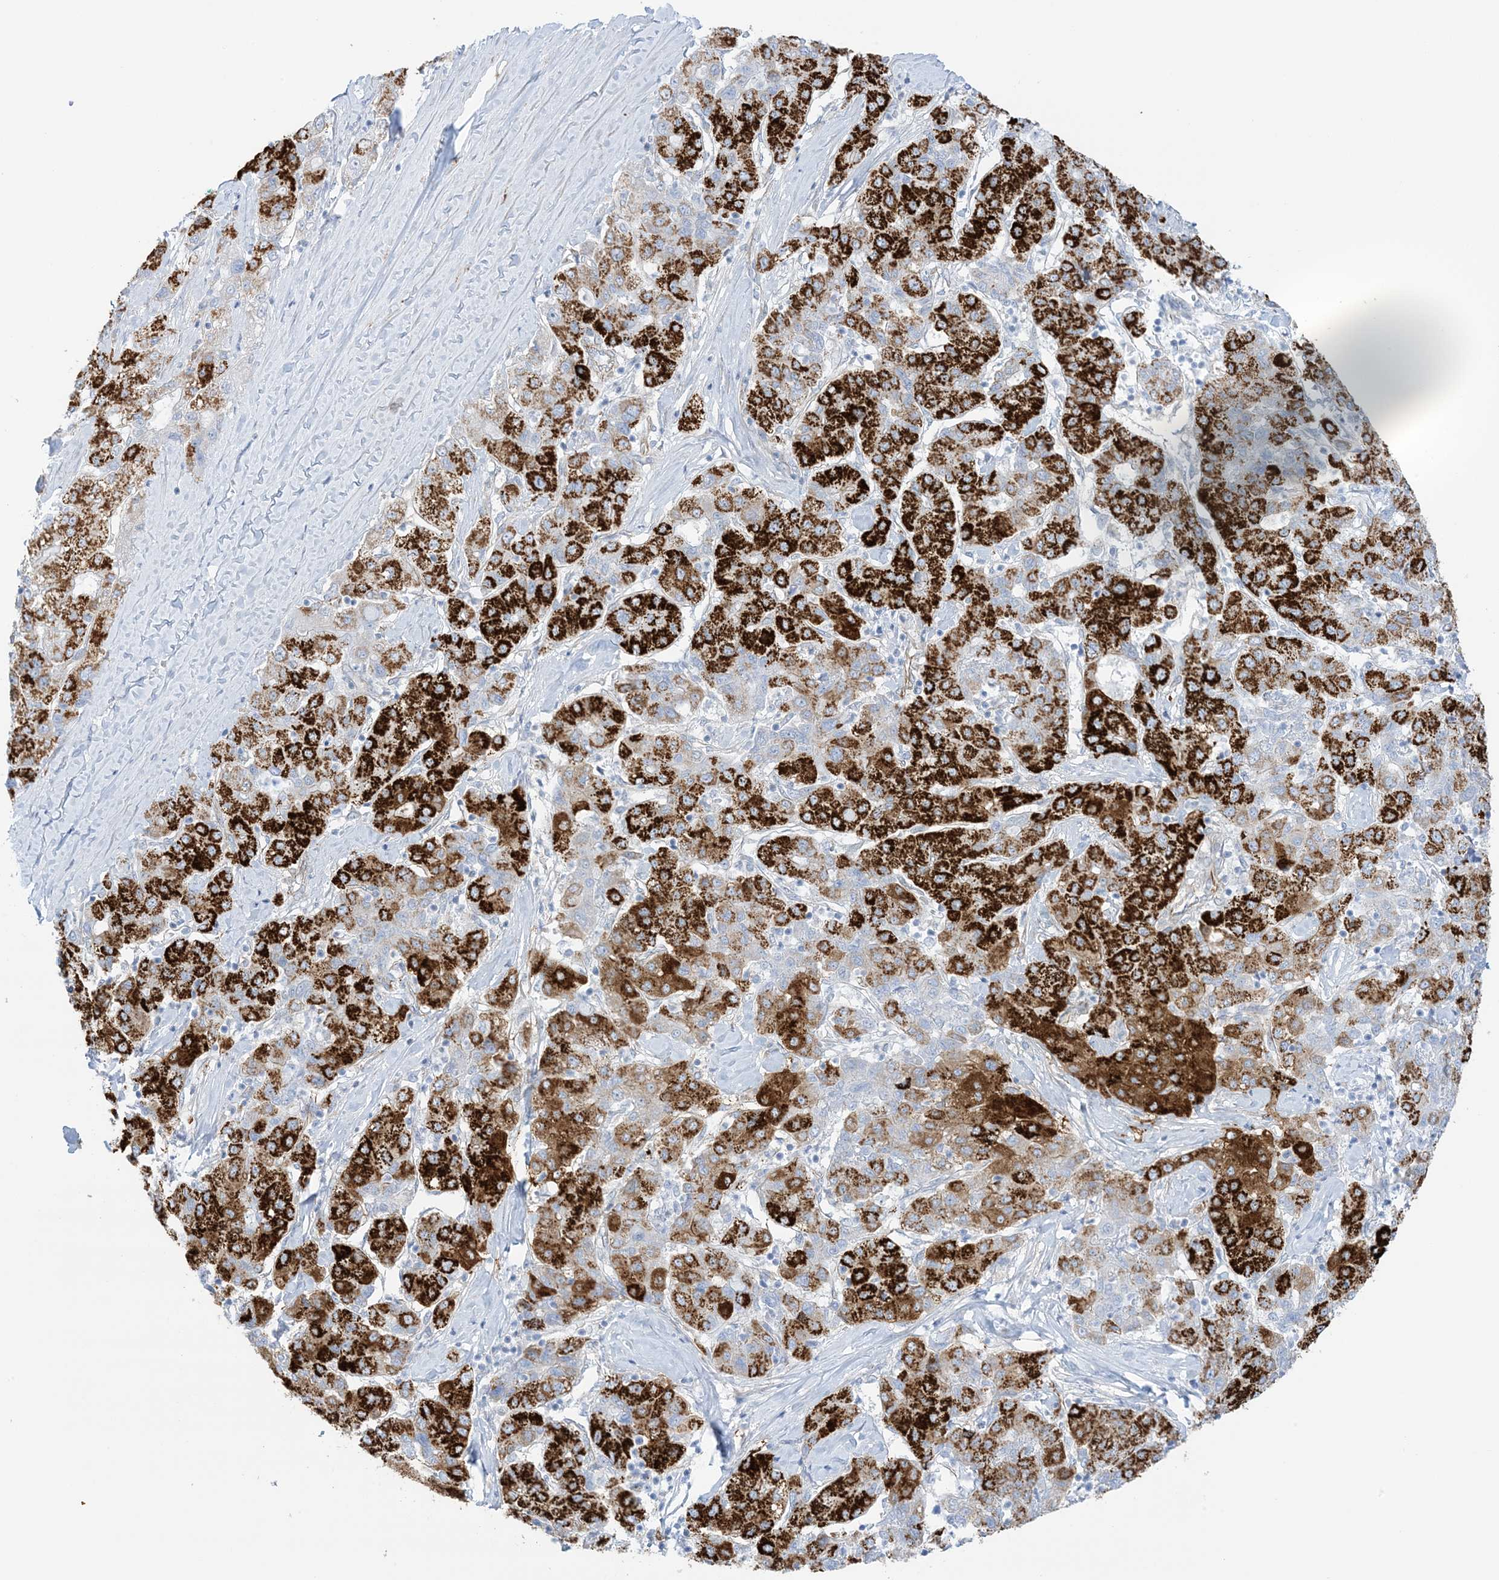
{"staining": {"intensity": "strong", "quantity": "25%-75%", "location": "cytoplasmic/membranous"}, "tissue": "liver cancer", "cell_type": "Tumor cells", "image_type": "cancer", "snomed": [{"axis": "morphology", "description": "Carcinoma, Hepatocellular, NOS"}, {"axis": "topography", "description": "Liver"}], "caption": "The immunohistochemical stain shows strong cytoplasmic/membranous positivity in tumor cells of liver cancer (hepatocellular carcinoma) tissue.", "gene": "PID1", "patient": {"sex": "male", "age": 65}}